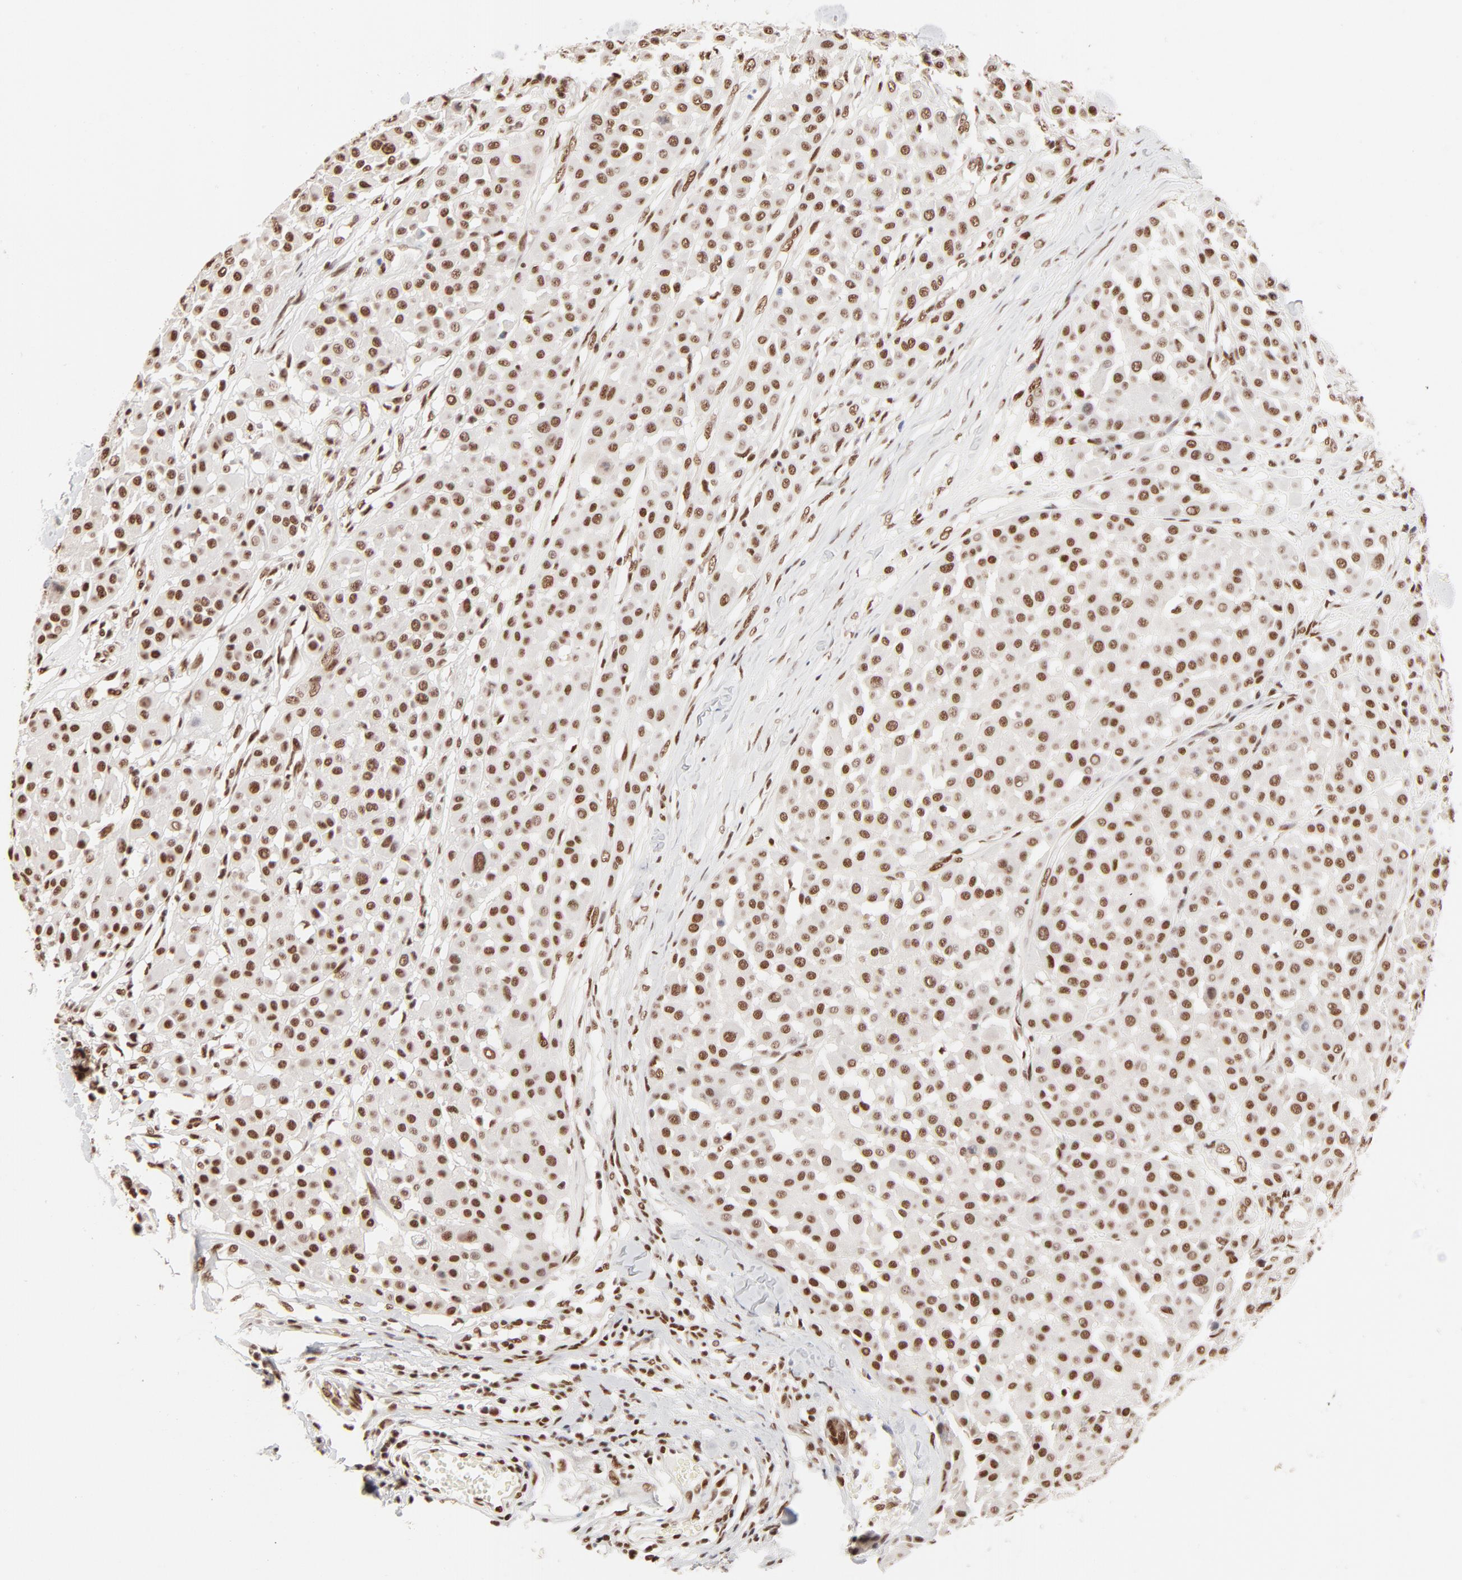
{"staining": {"intensity": "strong", "quantity": ">75%", "location": "nuclear"}, "tissue": "melanoma", "cell_type": "Tumor cells", "image_type": "cancer", "snomed": [{"axis": "morphology", "description": "Malignant melanoma, Metastatic site"}, {"axis": "topography", "description": "Soft tissue"}], "caption": "Immunohistochemistry (DAB) staining of melanoma reveals strong nuclear protein staining in about >75% of tumor cells. (brown staining indicates protein expression, while blue staining denotes nuclei).", "gene": "TARDBP", "patient": {"sex": "male", "age": 41}}